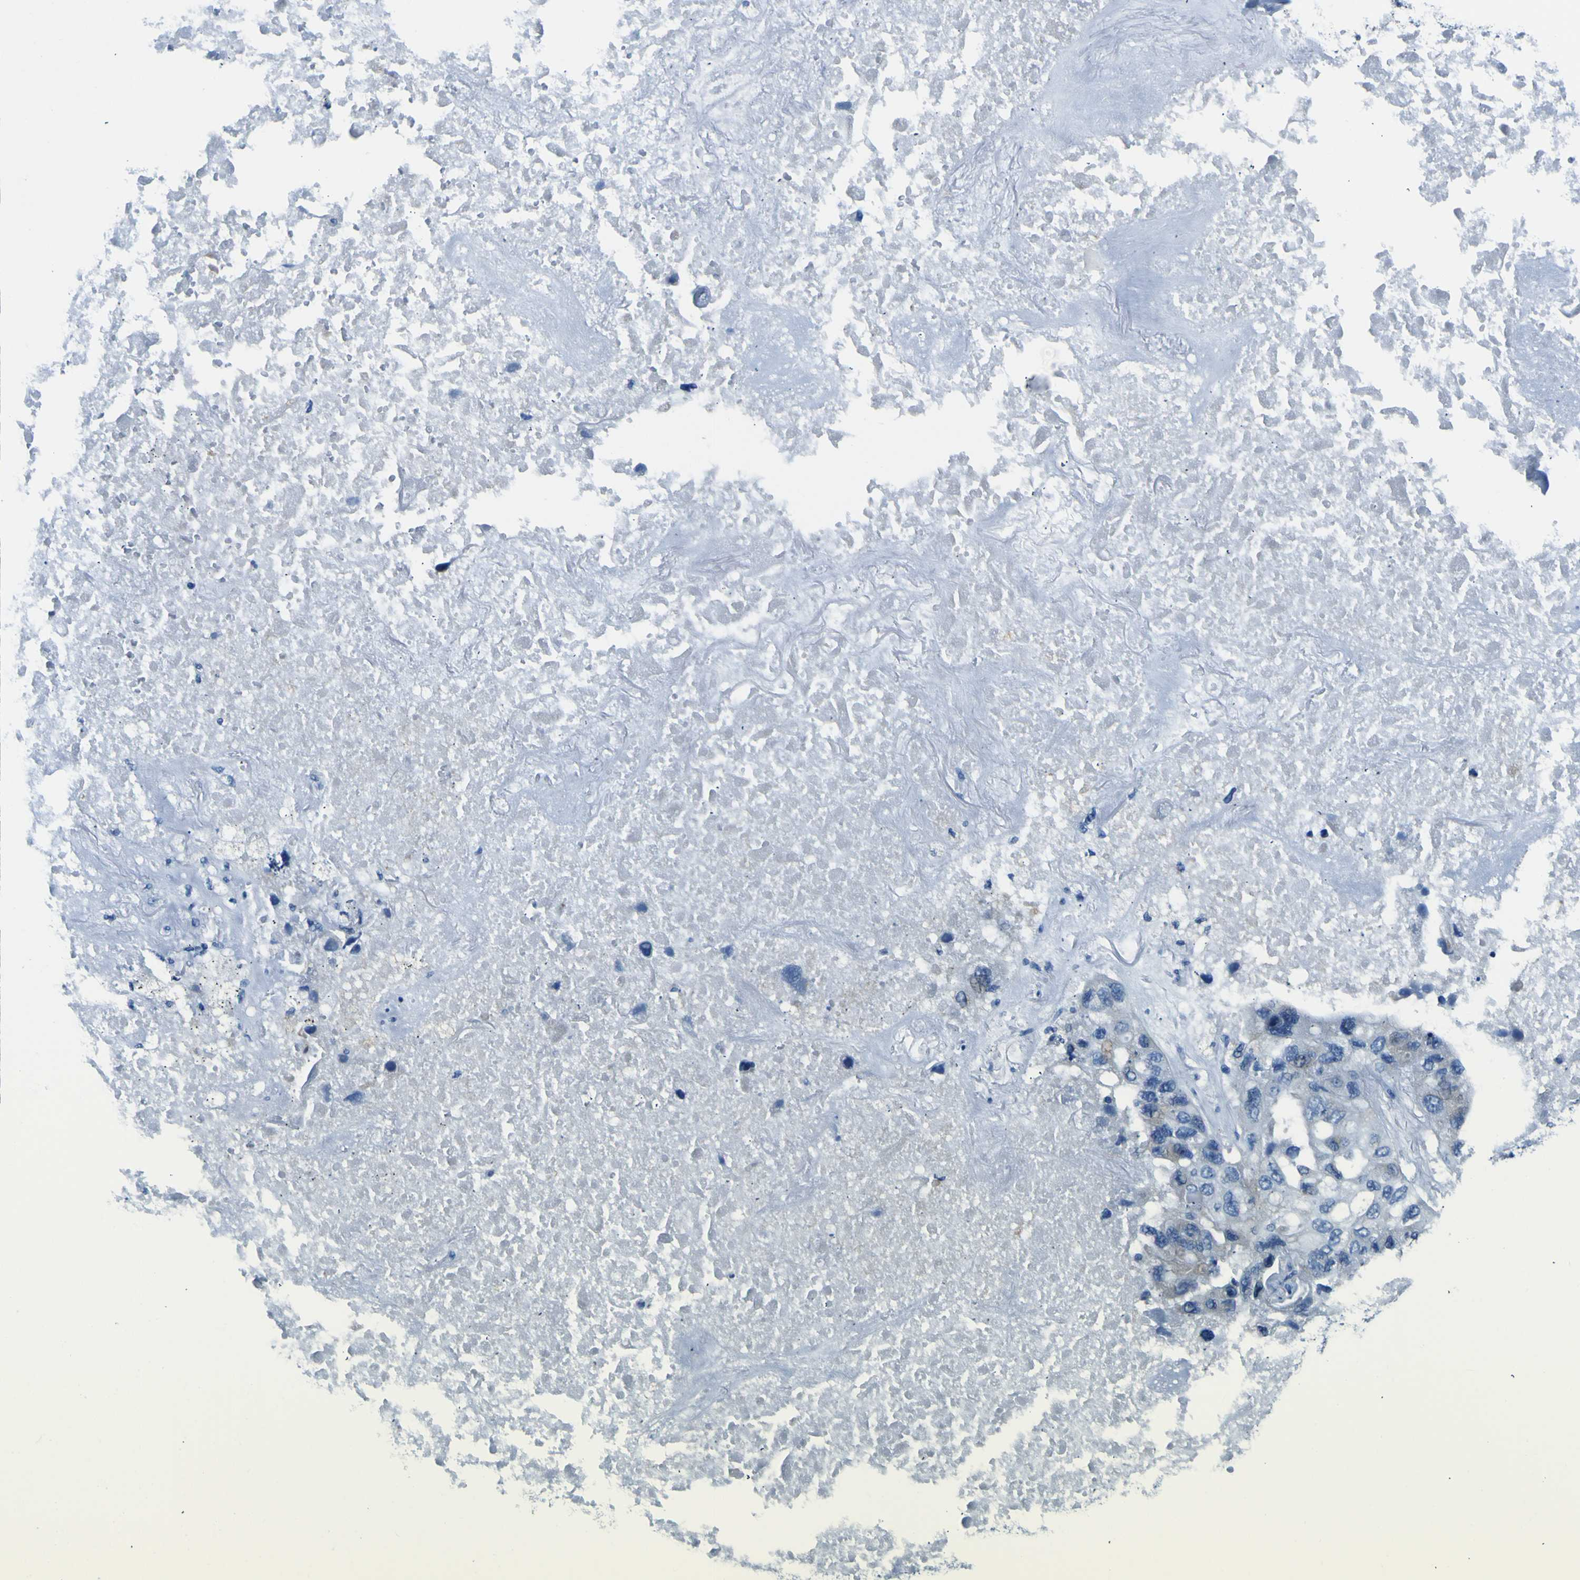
{"staining": {"intensity": "negative", "quantity": "none", "location": "none"}, "tissue": "lung cancer", "cell_type": "Tumor cells", "image_type": "cancer", "snomed": [{"axis": "morphology", "description": "Squamous cell carcinoma, NOS"}, {"axis": "topography", "description": "Lung"}], "caption": "Tumor cells show no significant protein positivity in squamous cell carcinoma (lung).", "gene": "ADGRA2", "patient": {"sex": "female", "age": 73}}